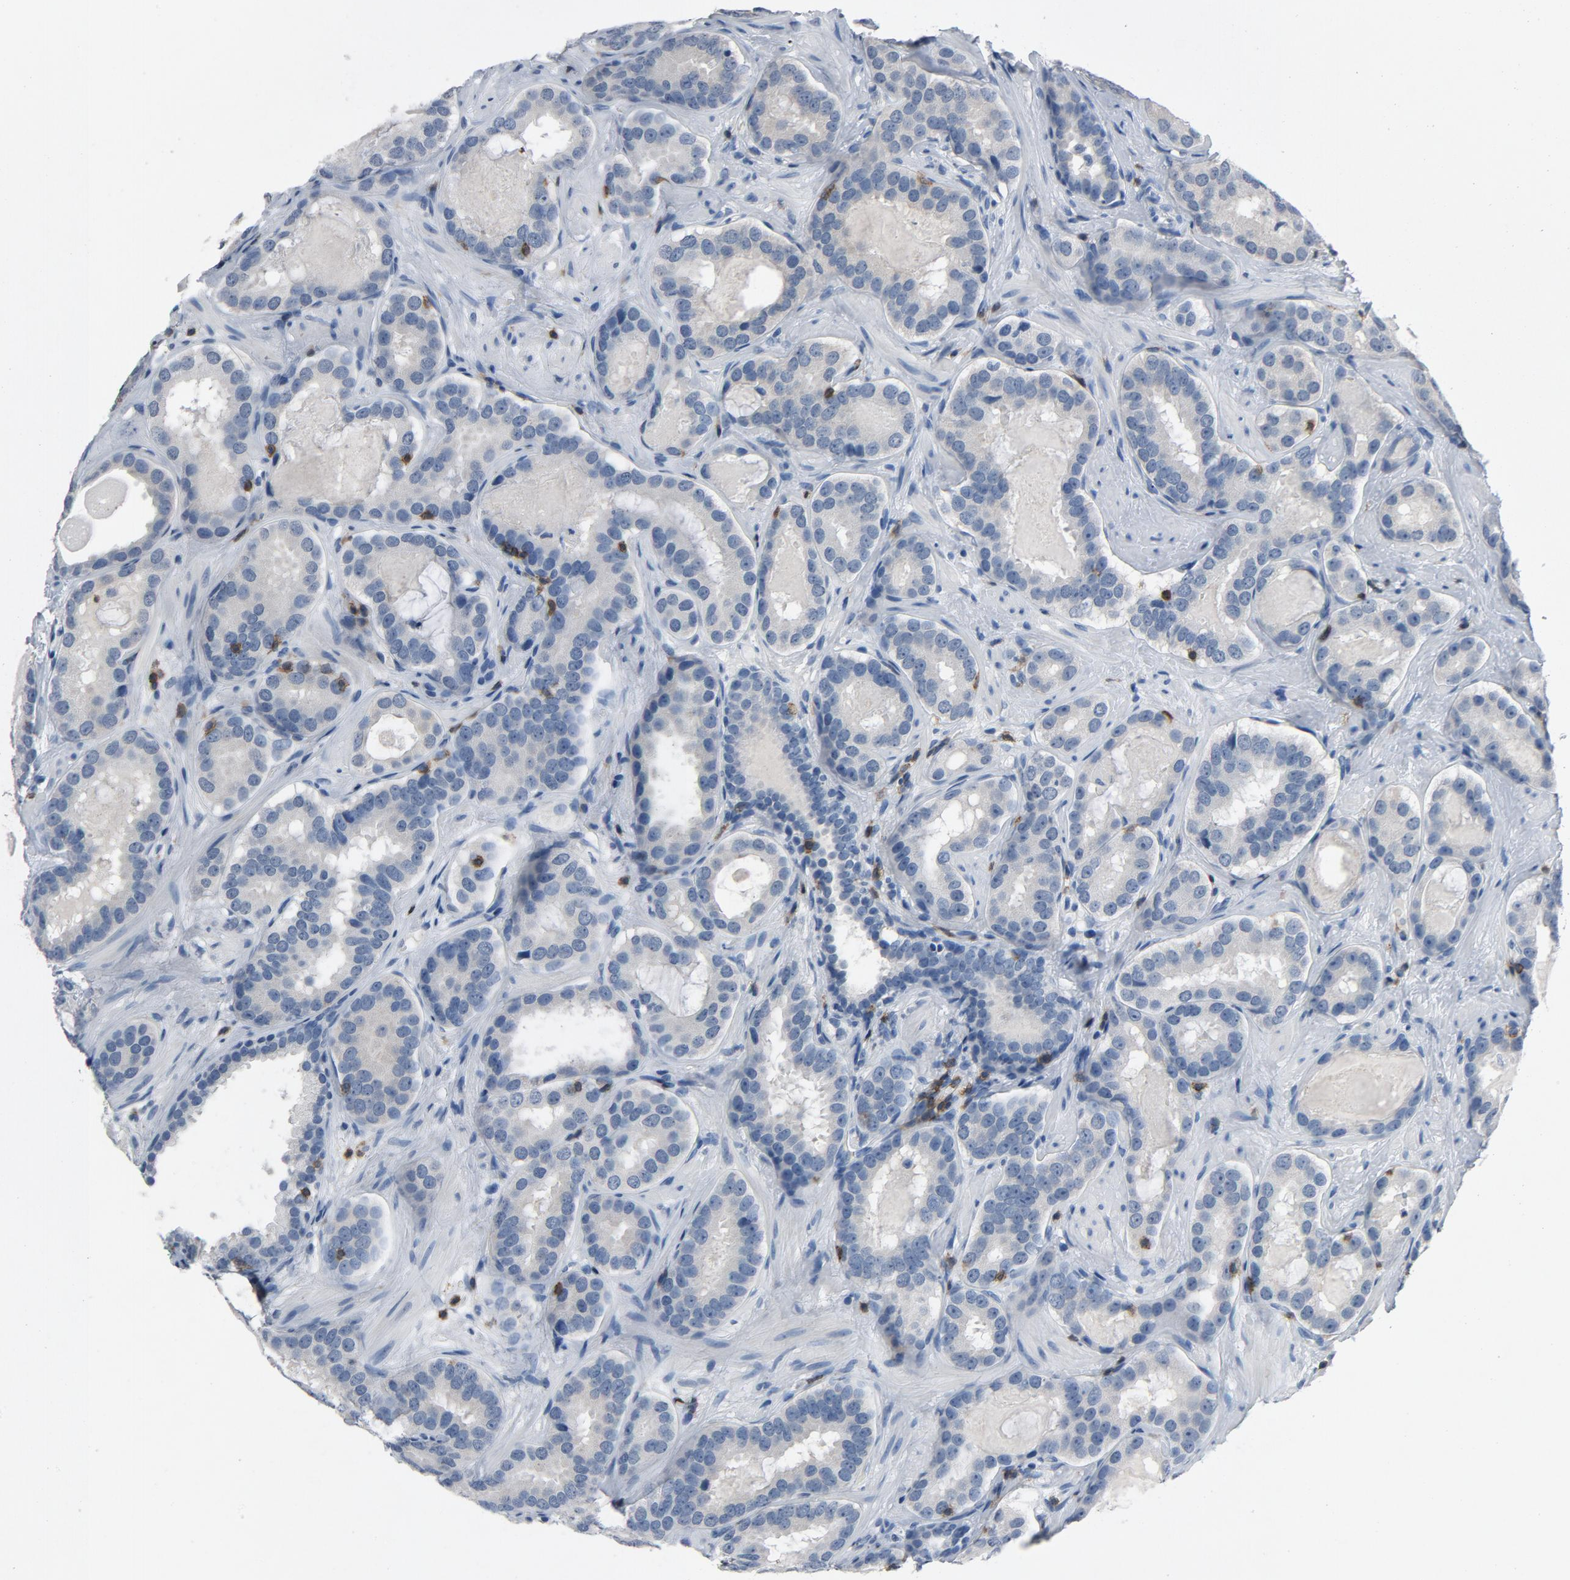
{"staining": {"intensity": "negative", "quantity": "none", "location": "none"}, "tissue": "prostate cancer", "cell_type": "Tumor cells", "image_type": "cancer", "snomed": [{"axis": "morphology", "description": "Adenocarcinoma, Low grade"}, {"axis": "topography", "description": "Prostate"}], "caption": "Prostate cancer stained for a protein using immunohistochemistry (IHC) displays no positivity tumor cells.", "gene": "LCK", "patient": {"sex": "male", "age": 59}}